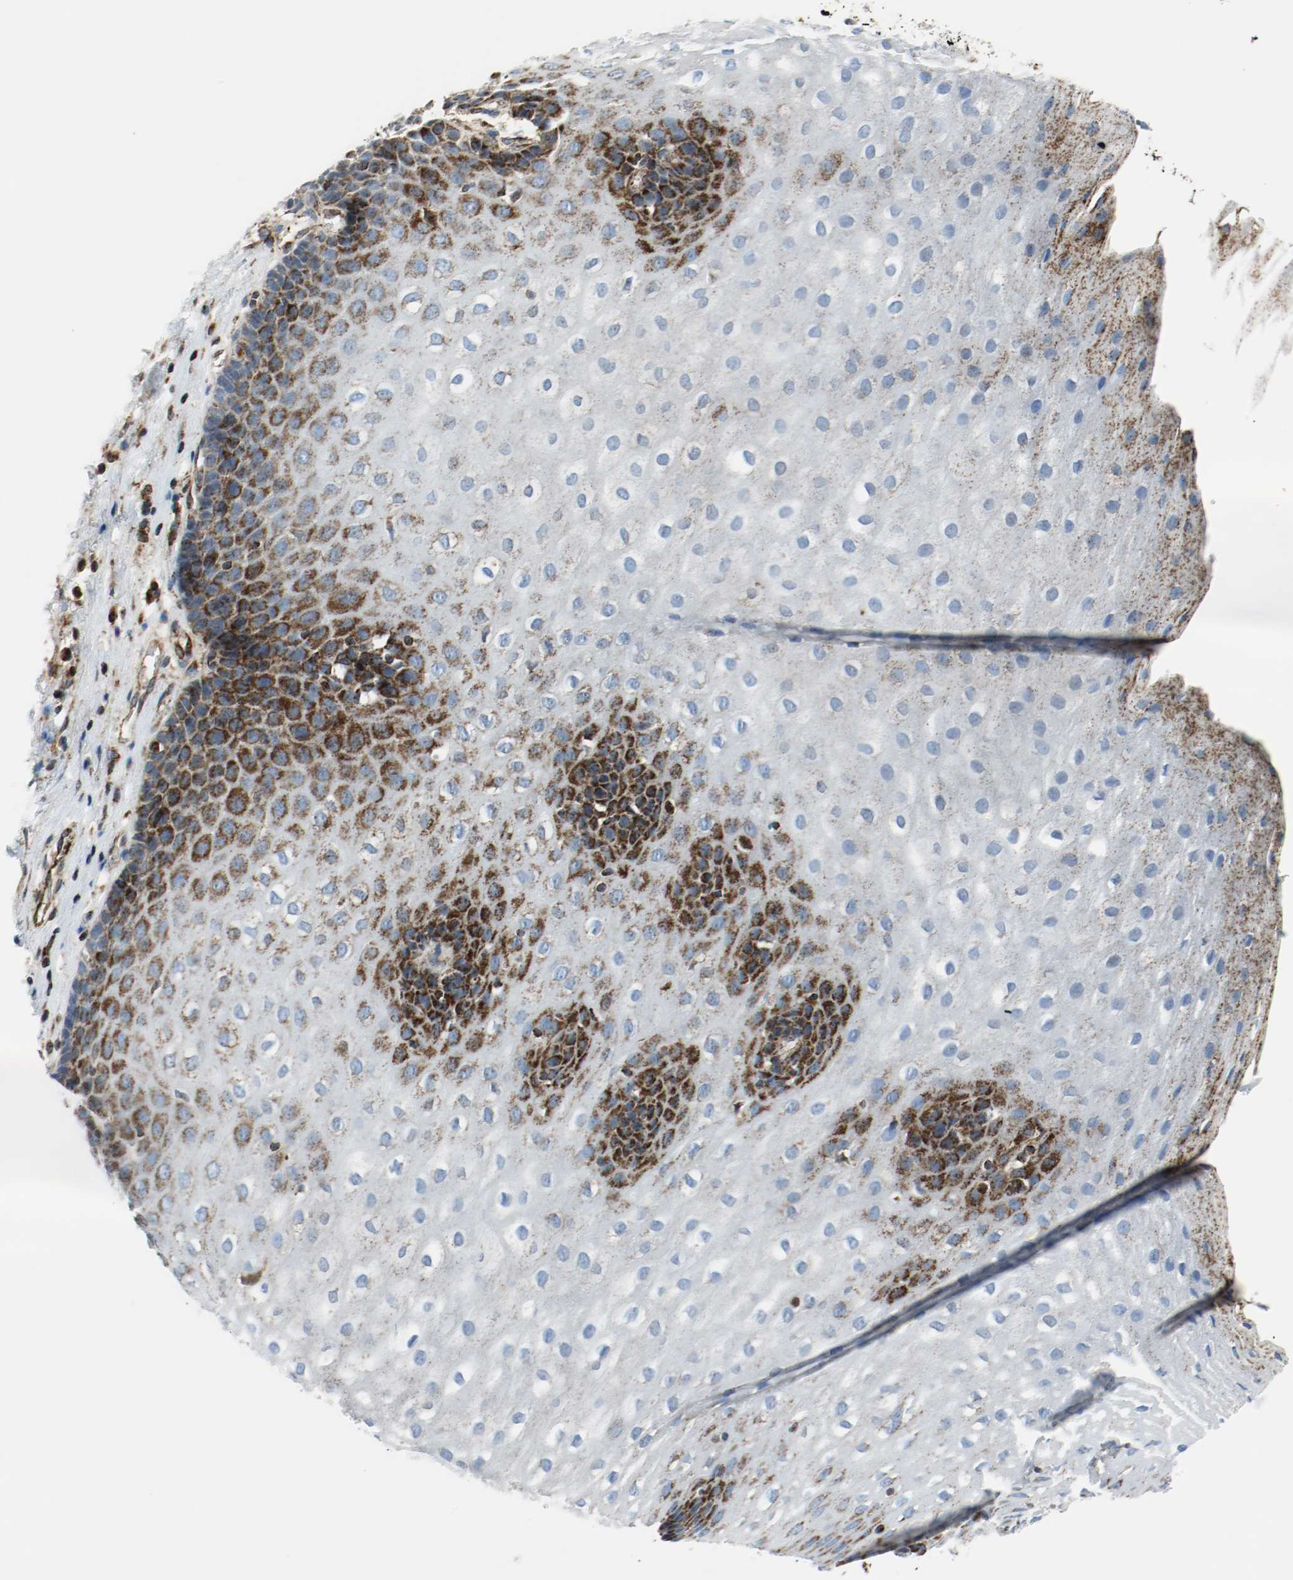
{"staining": {"intensity": "strong", "quantity": "25%-75%", "location": "cytoplasmic/membranous"}, "tissue": "esophagus", "cell_type": "Squamous epithelial cells", "image_type": "normal", "snomed": [{"axis": "morphology", "description": "Normal tissue, NOS"}, {"axis": "topography", "description": "Esophagus"}], "caption": "This is a micrograph of IHC staining of normal esophagus, which shows strong expression in the cytoplasmic/membranous of squamous epithelial cells.", "gene": "TXNRD1", "patient": {"sex": "male", "age": 48}}